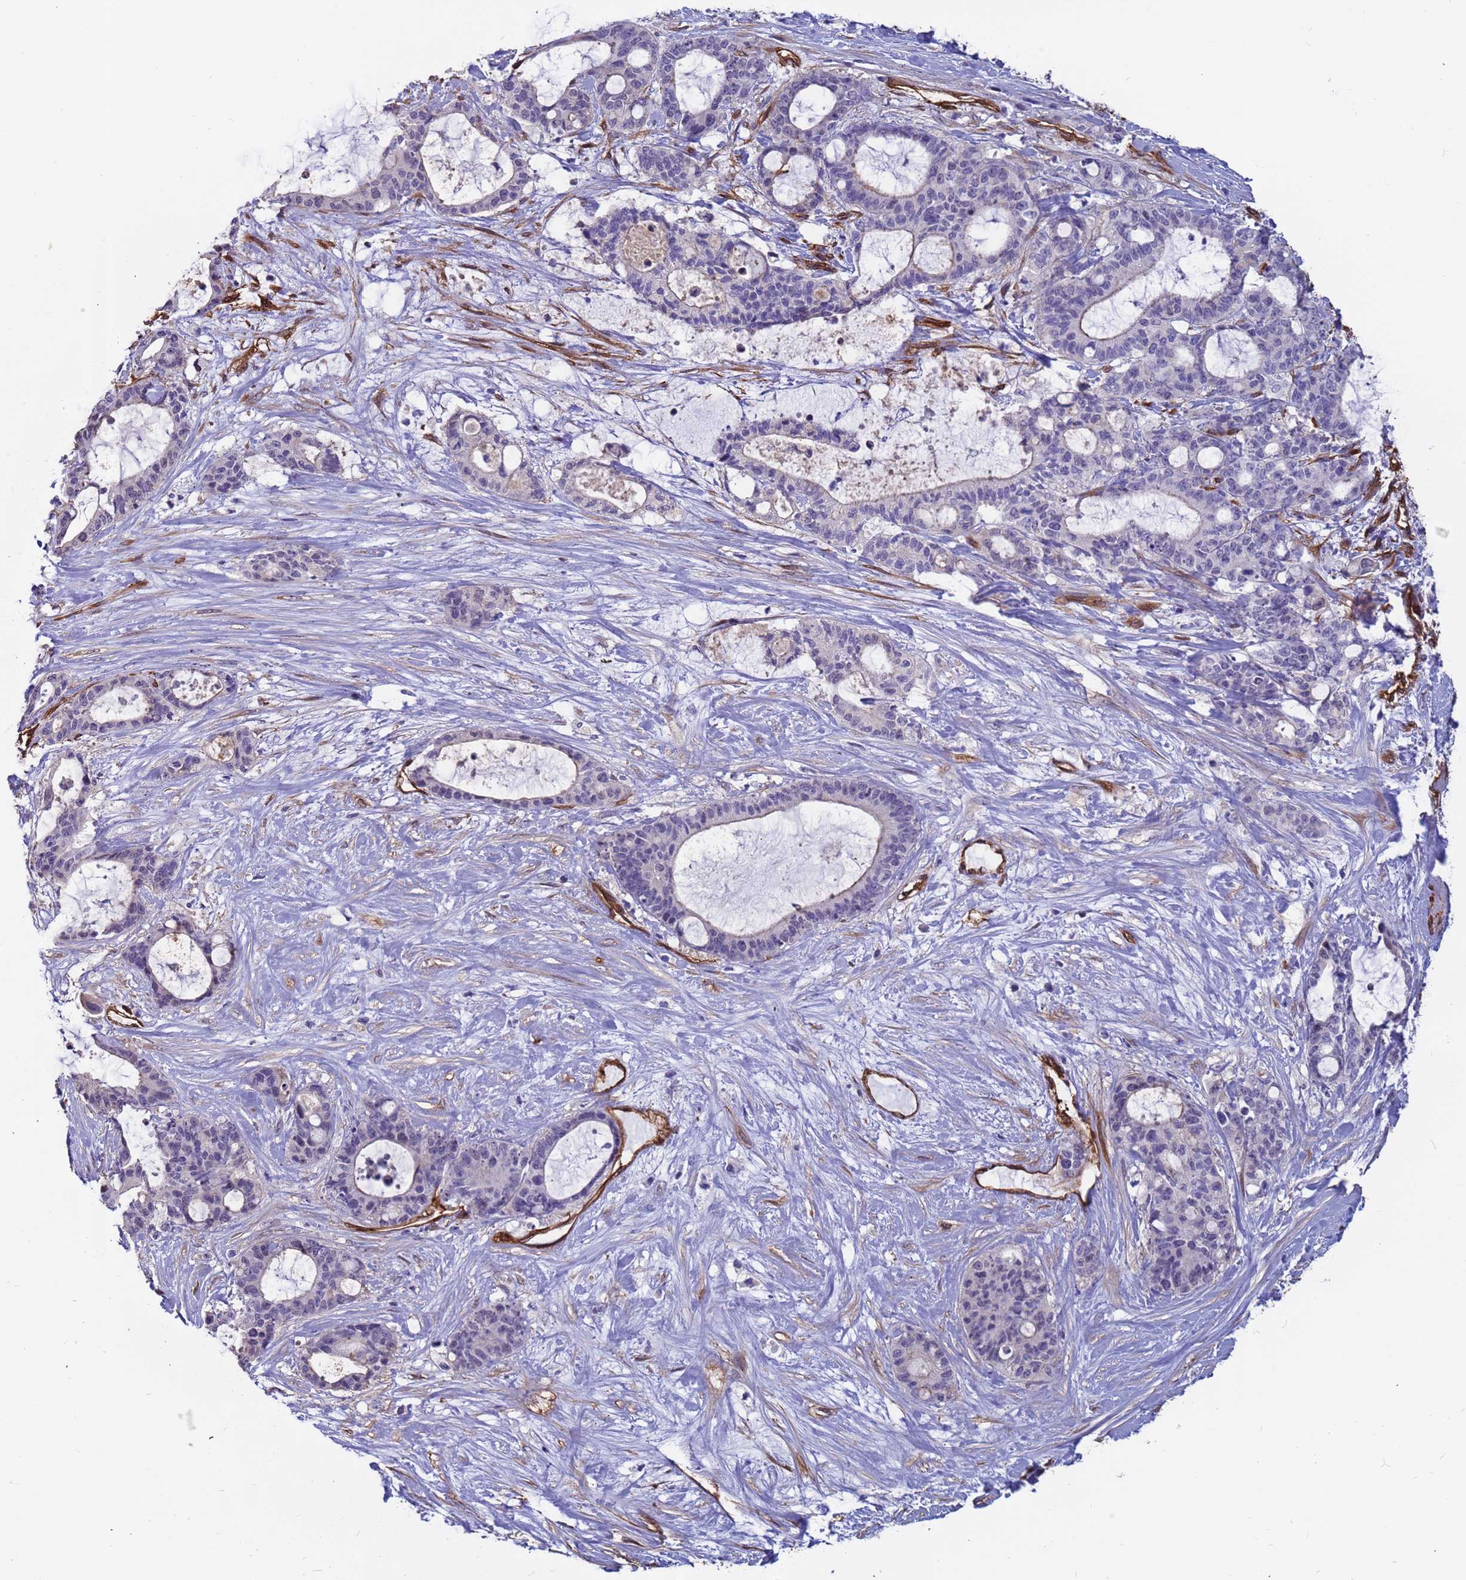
{"staining": {"intensity": "negative", "quantity": "none", "location": "none"}, "tissue": "liver cancer", "cell_type": "Tumor cells", "image_type": "cancer", "snomed": [{"axis": "morphology", "description": "Normal tissue, NOS"}, {"axis": "morphology", "description": "Cholangiocarcinoma"}, {"axis": "topography", "description": "Liver"}, {"axis": "topography", "description": "Peripheral nerve tissue"}], "caption": "DAB (3,3'-diaminobenzidine) immunohistochemical staining of human cholangiocarcinoma (liver) demonstrates no significant expression in tumor cells.", "gene": "EHD2", "patient": {"sex": "female", "age": 73}}